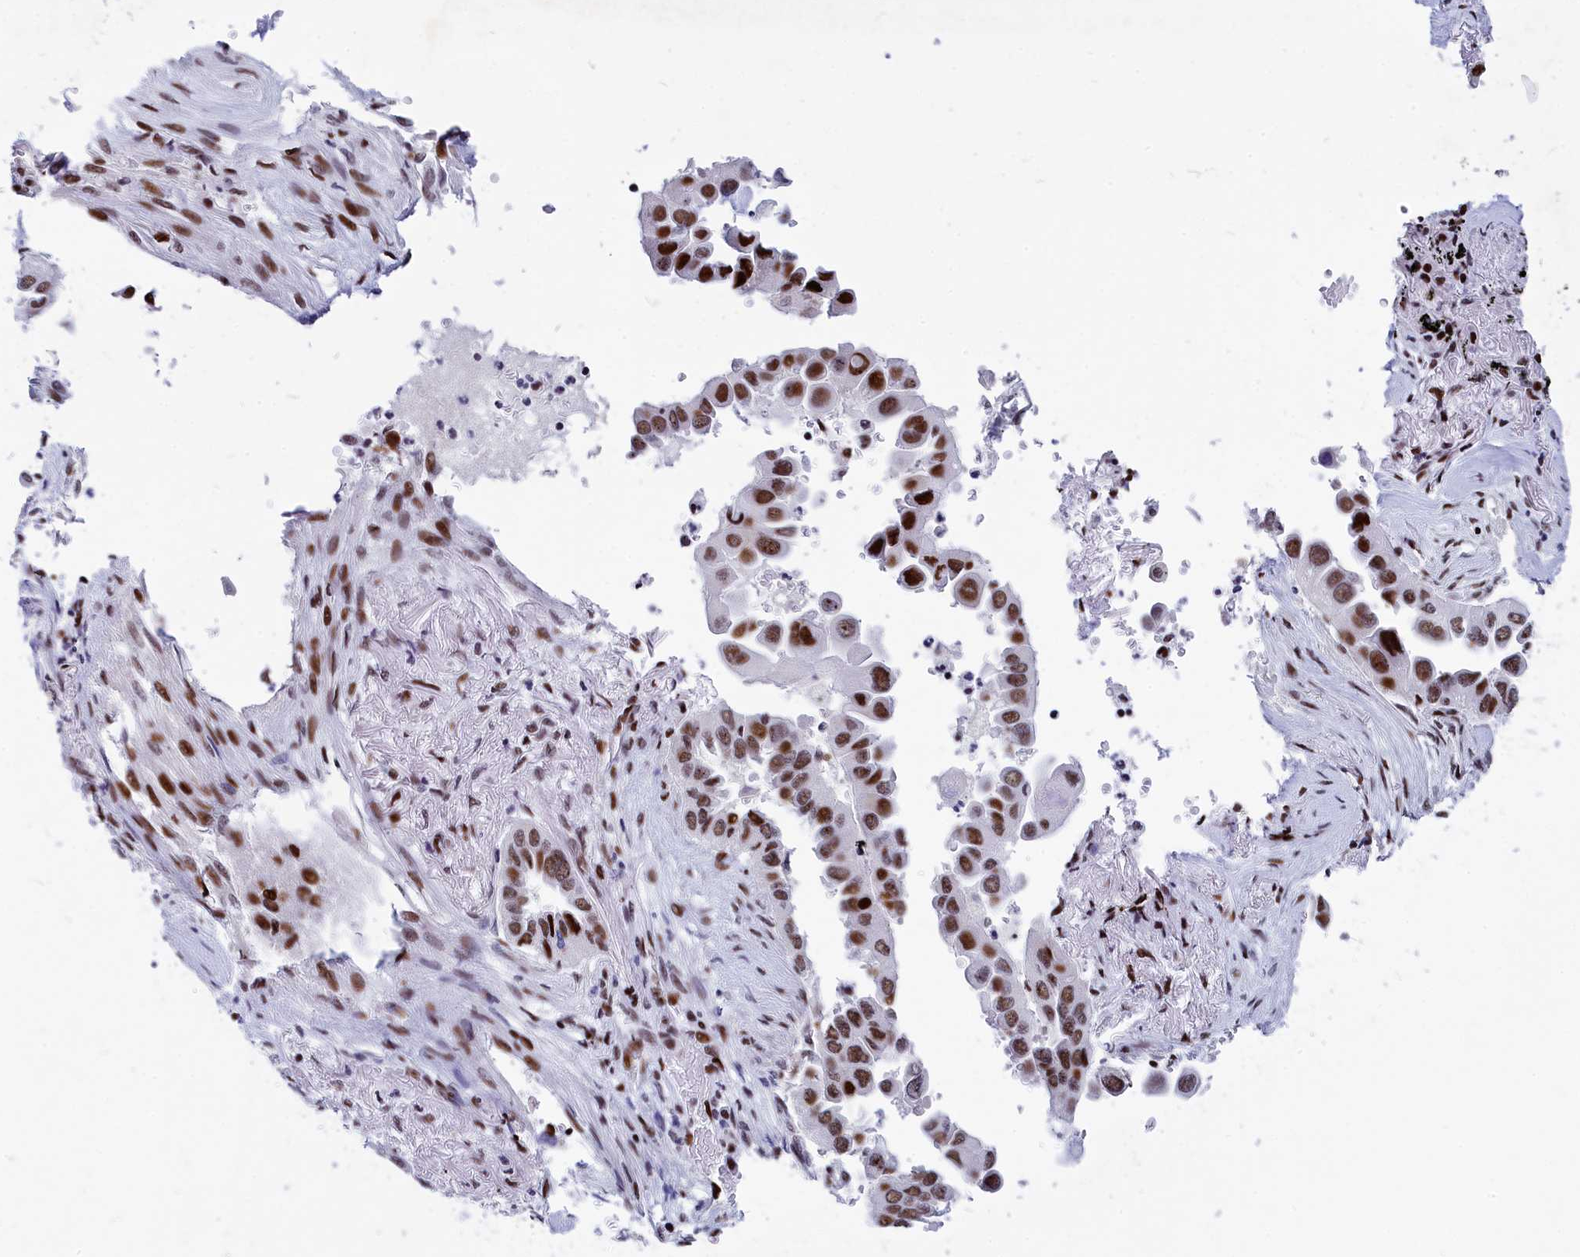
{"staining": {"intensity": "moderate", "quantity": ">75%", "location": "nuclear"}, "tissue": "lung cancer", "cell_type": "Tumor cells", "image_type": "cancer", "snomed": [{"axis": "morphology", "description": "Adenocarcinoma, NOS"}, {"axis": "topography", "description": "Lung"}], "caption": "Lung cancer (adenocarcinoma) stained with a brown dye displays moderate nuclear positive expression in approximately >75% of tumor cells.", "gene": "NSA2", "patient": {"sex": "female", "age": 76}}